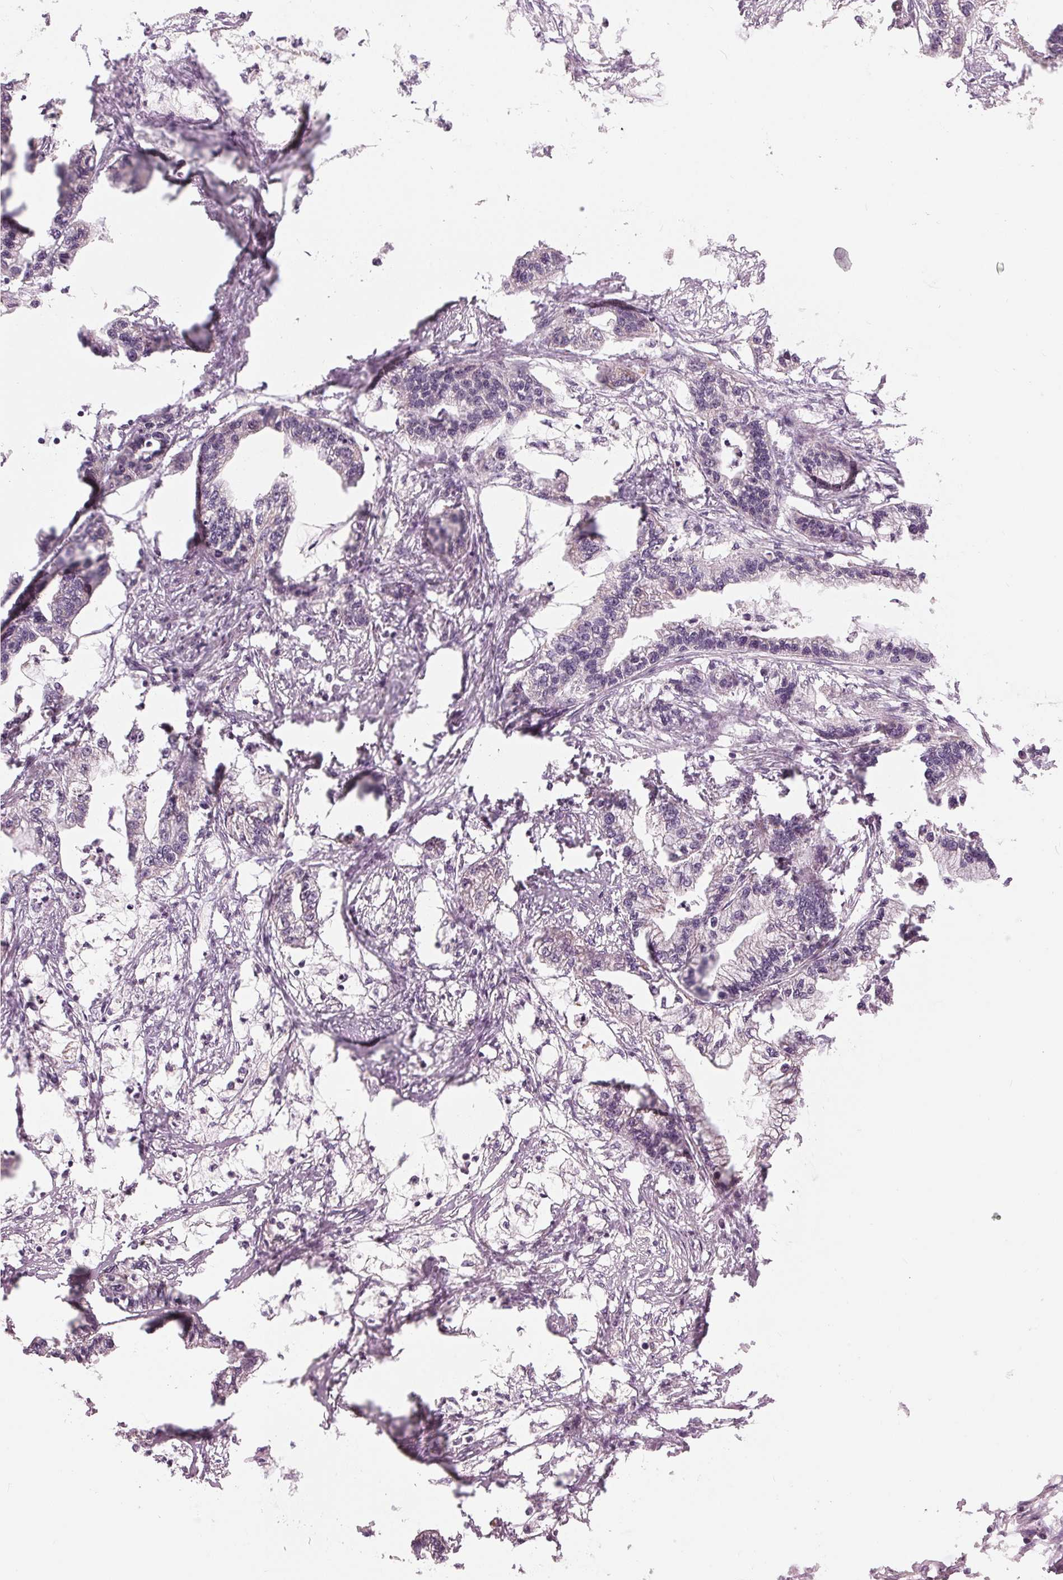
{"staining": {"intensity": "negative", "quantity": "none", "location": "none"}, "tissue": "stomach cancer", "cell_type": "Tumor cells", "image_type": "cancer", "snomed": [{"axis": "morphology", "description": "Adenocarcinoma, NOS"}, {"axis": "topography", "description": "Stomach"}], "caption": "Tumor cells are negative for brown protein staining in stomach adenocarcinoma.", "gene": "ZNF605", "patient": {"sex": "male", "age": 83}}